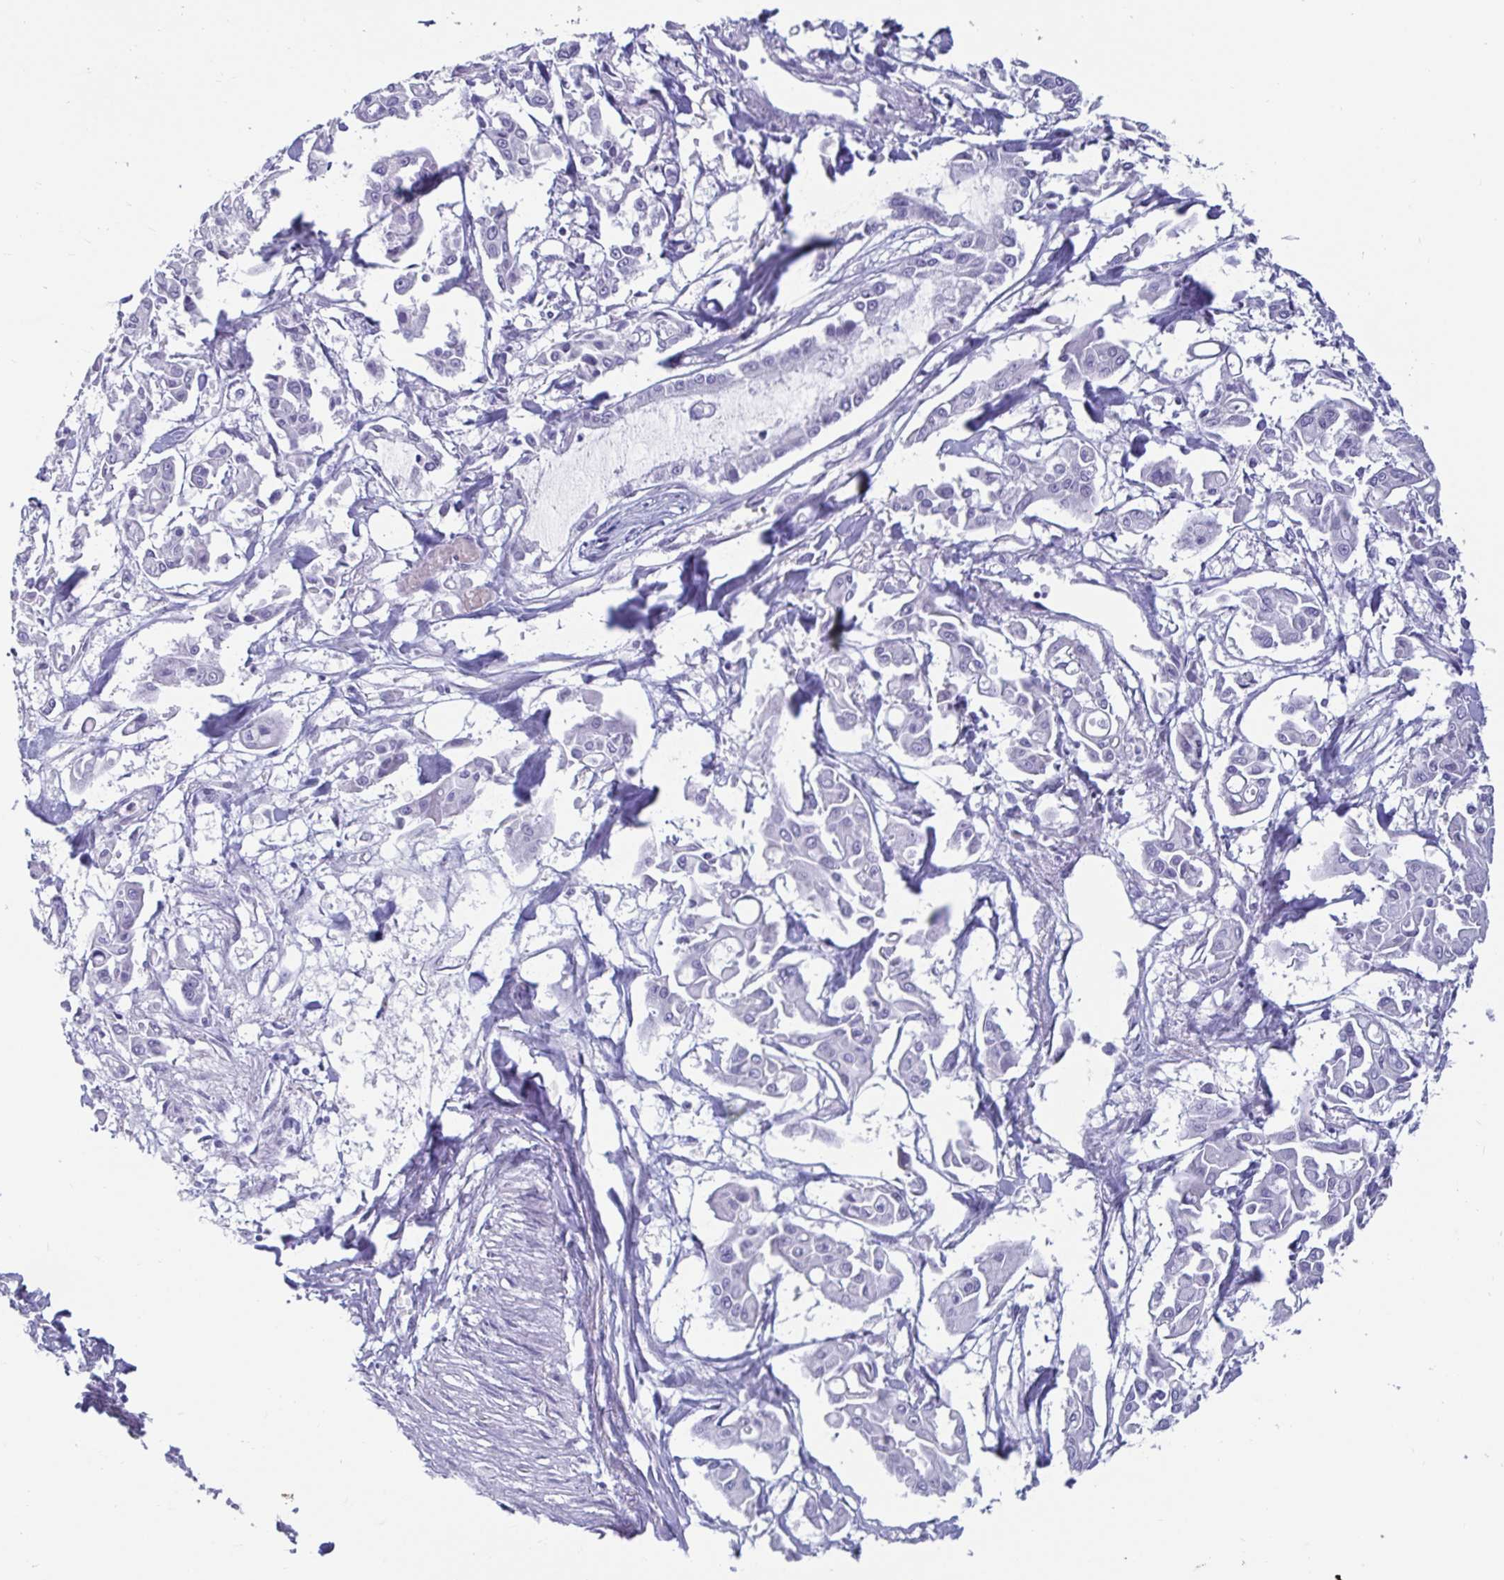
{"staining": {"intensity": "negative", "quantity": "none", "location": "none"}, "tissue": "pancreatic cancer", "cell_type": "Tumor cells", "image_type": "cancer", "snomed": [{"axis": "morphology", "description": "Adenocarcinoma, NOS"}, {"axis": "topography", "description": "Pancreas"}], "caption": "Tumor cells show no significant staining in pancreatic adenocarcinoma.", "gene": "ZPBP2", "patient": {"sex": "male", "age": 61}}